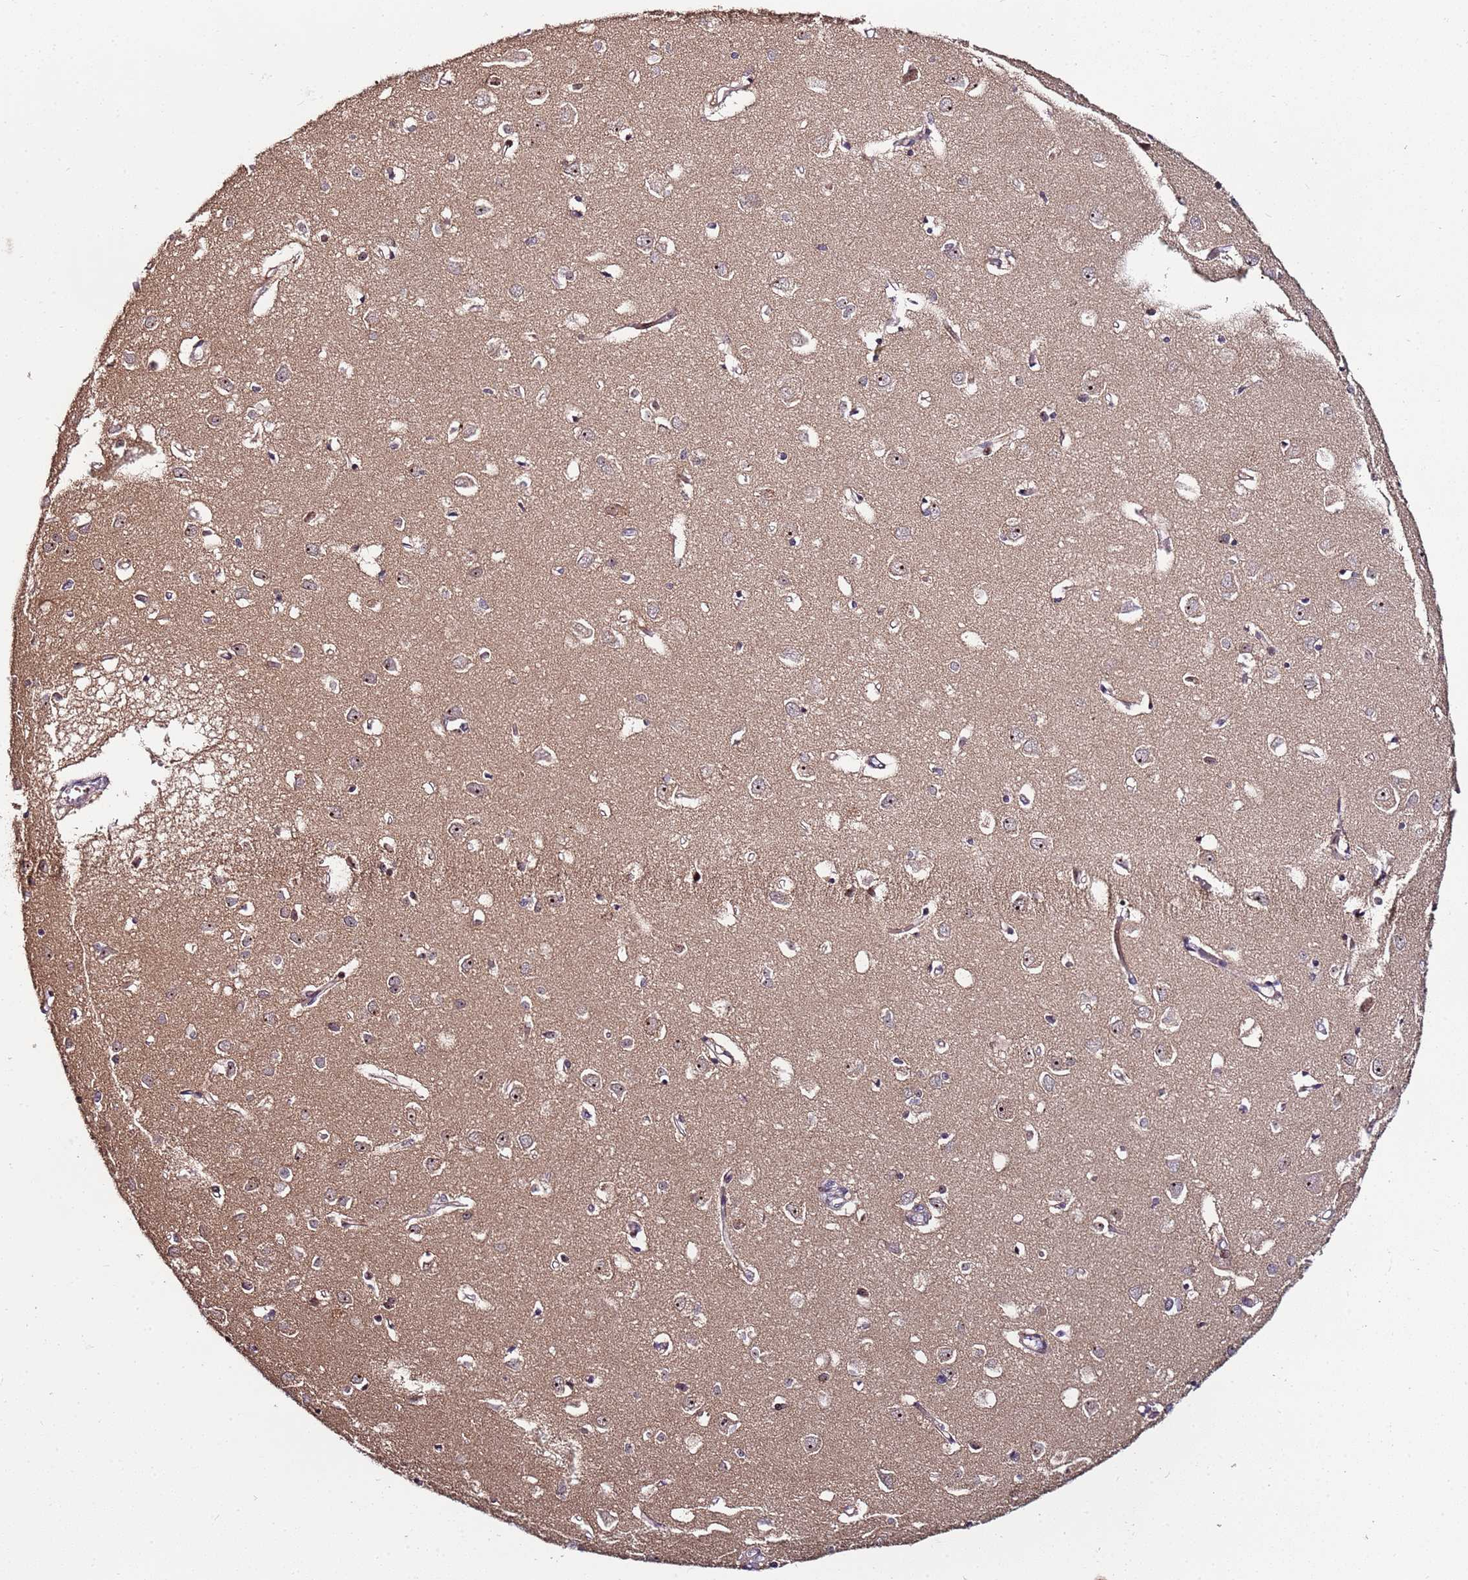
{"staining": {"intensity": "weak", "quantity": ">75%", "location": "nuclear"}, "tissue": "cerebral cortex", "cell_type": "Endothelial cells", "image_type": "normal", "snomed": [{"axis": "morphology", "description": "Normal tissue, NOS"}, {"axis": "topography", "description": "Cerebral cortex"}], "caption": "Immunohistochemistry staining of benign cerebral cortex, which exhibits low levels of weak nuclear positivity in about >75% of endothelial cells indicating weak nuclear protein staining. The staining was performed using DAB (3,3'-diaminobenzidine) (brown) for protein detection and nuclei were counterstained in hematoxylin (blue).", "gene": "KRI1", "patient": {"sex": "female", "age": 64}}